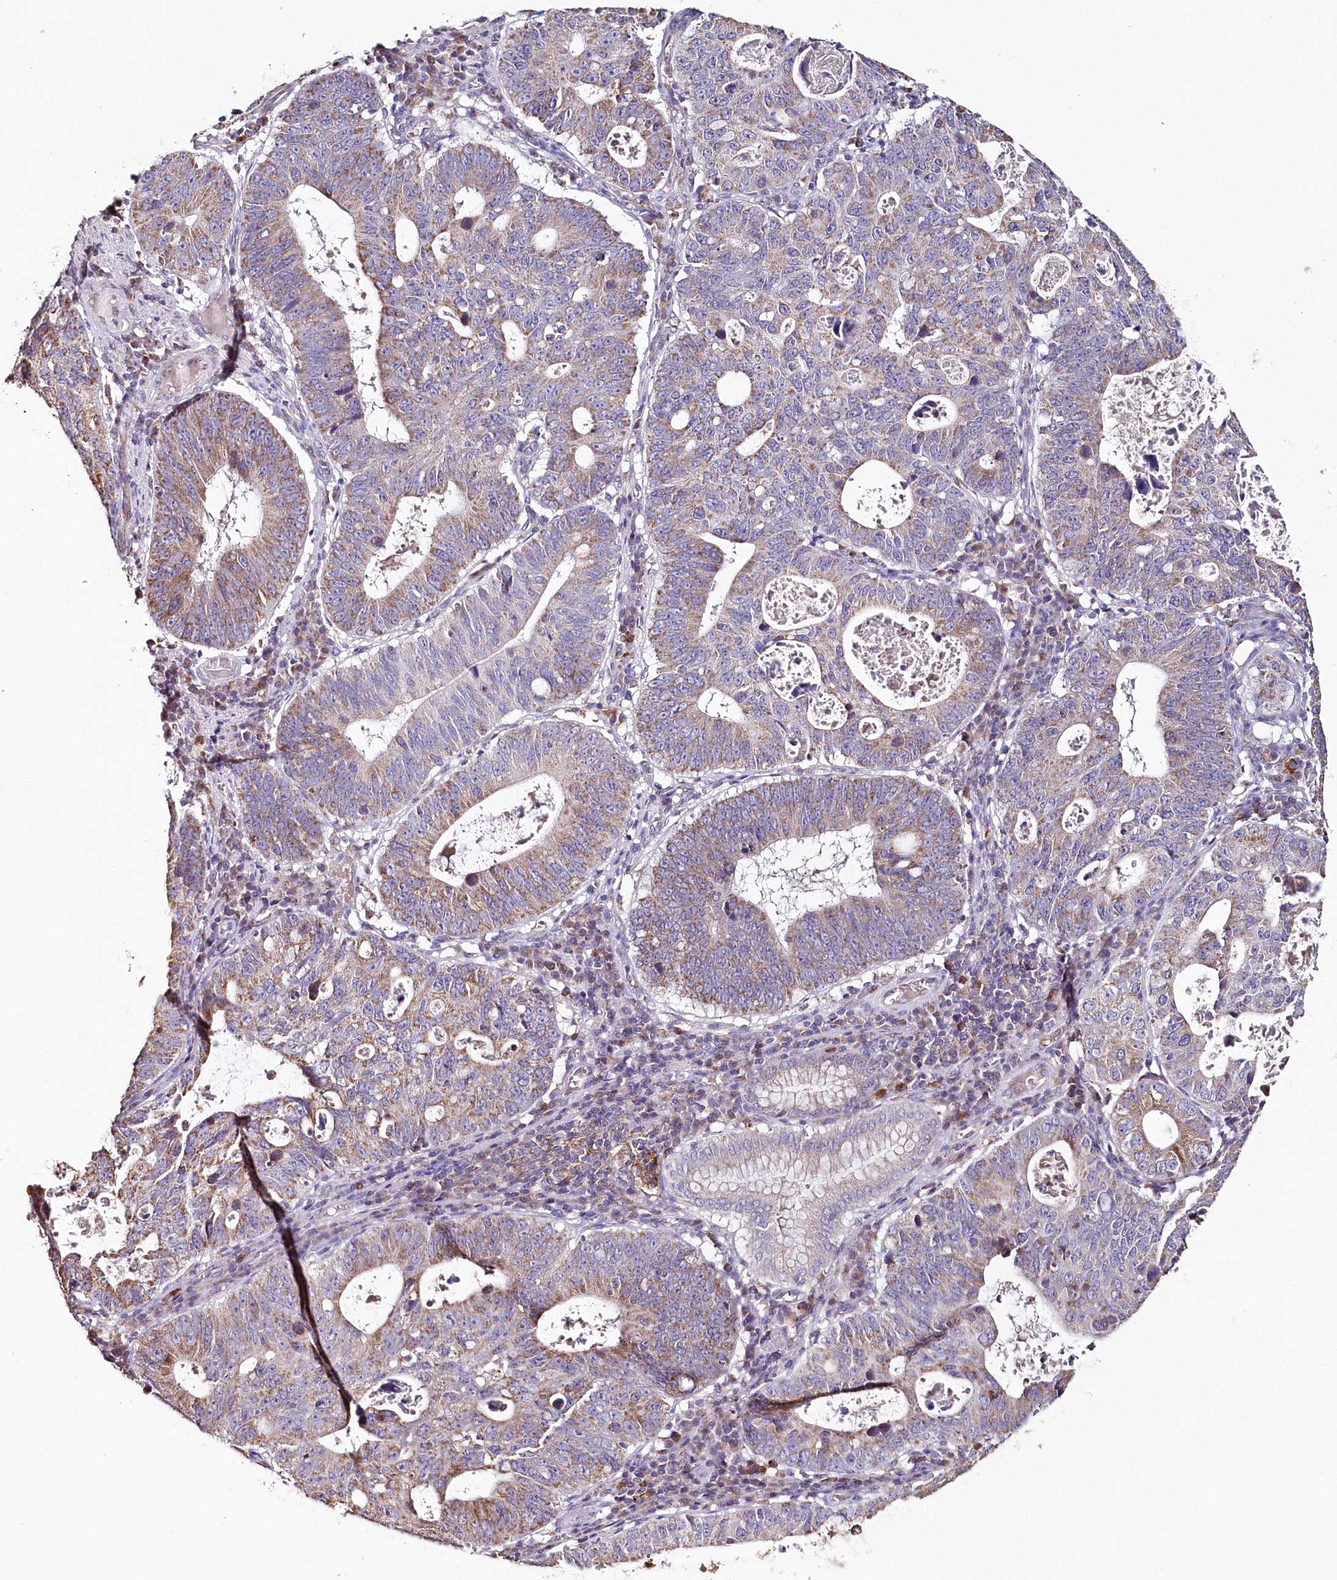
{"staining": {"intensity": "moderate", "quantity": "<25%", "location": "cytoplasmic/membranous"}, "tissue": "stomach cancer", "cell_type": "Tumor cells", "image_type": "cancer", "snomed": [{"axis": "morphology", "description": "Adenocarcinoma, NOS"}, {"axis": "topography", "description": "Stomach"}], "caption": "Protein expression analysis of stomach adenocarcinoma demonstrates moderate cytoplasmic/membranous staining in approximately <25% of tumor cells. Nuclei are stained in blue.", "gene": "MMP25", "patient": {"sex": "male", "age": 59}}